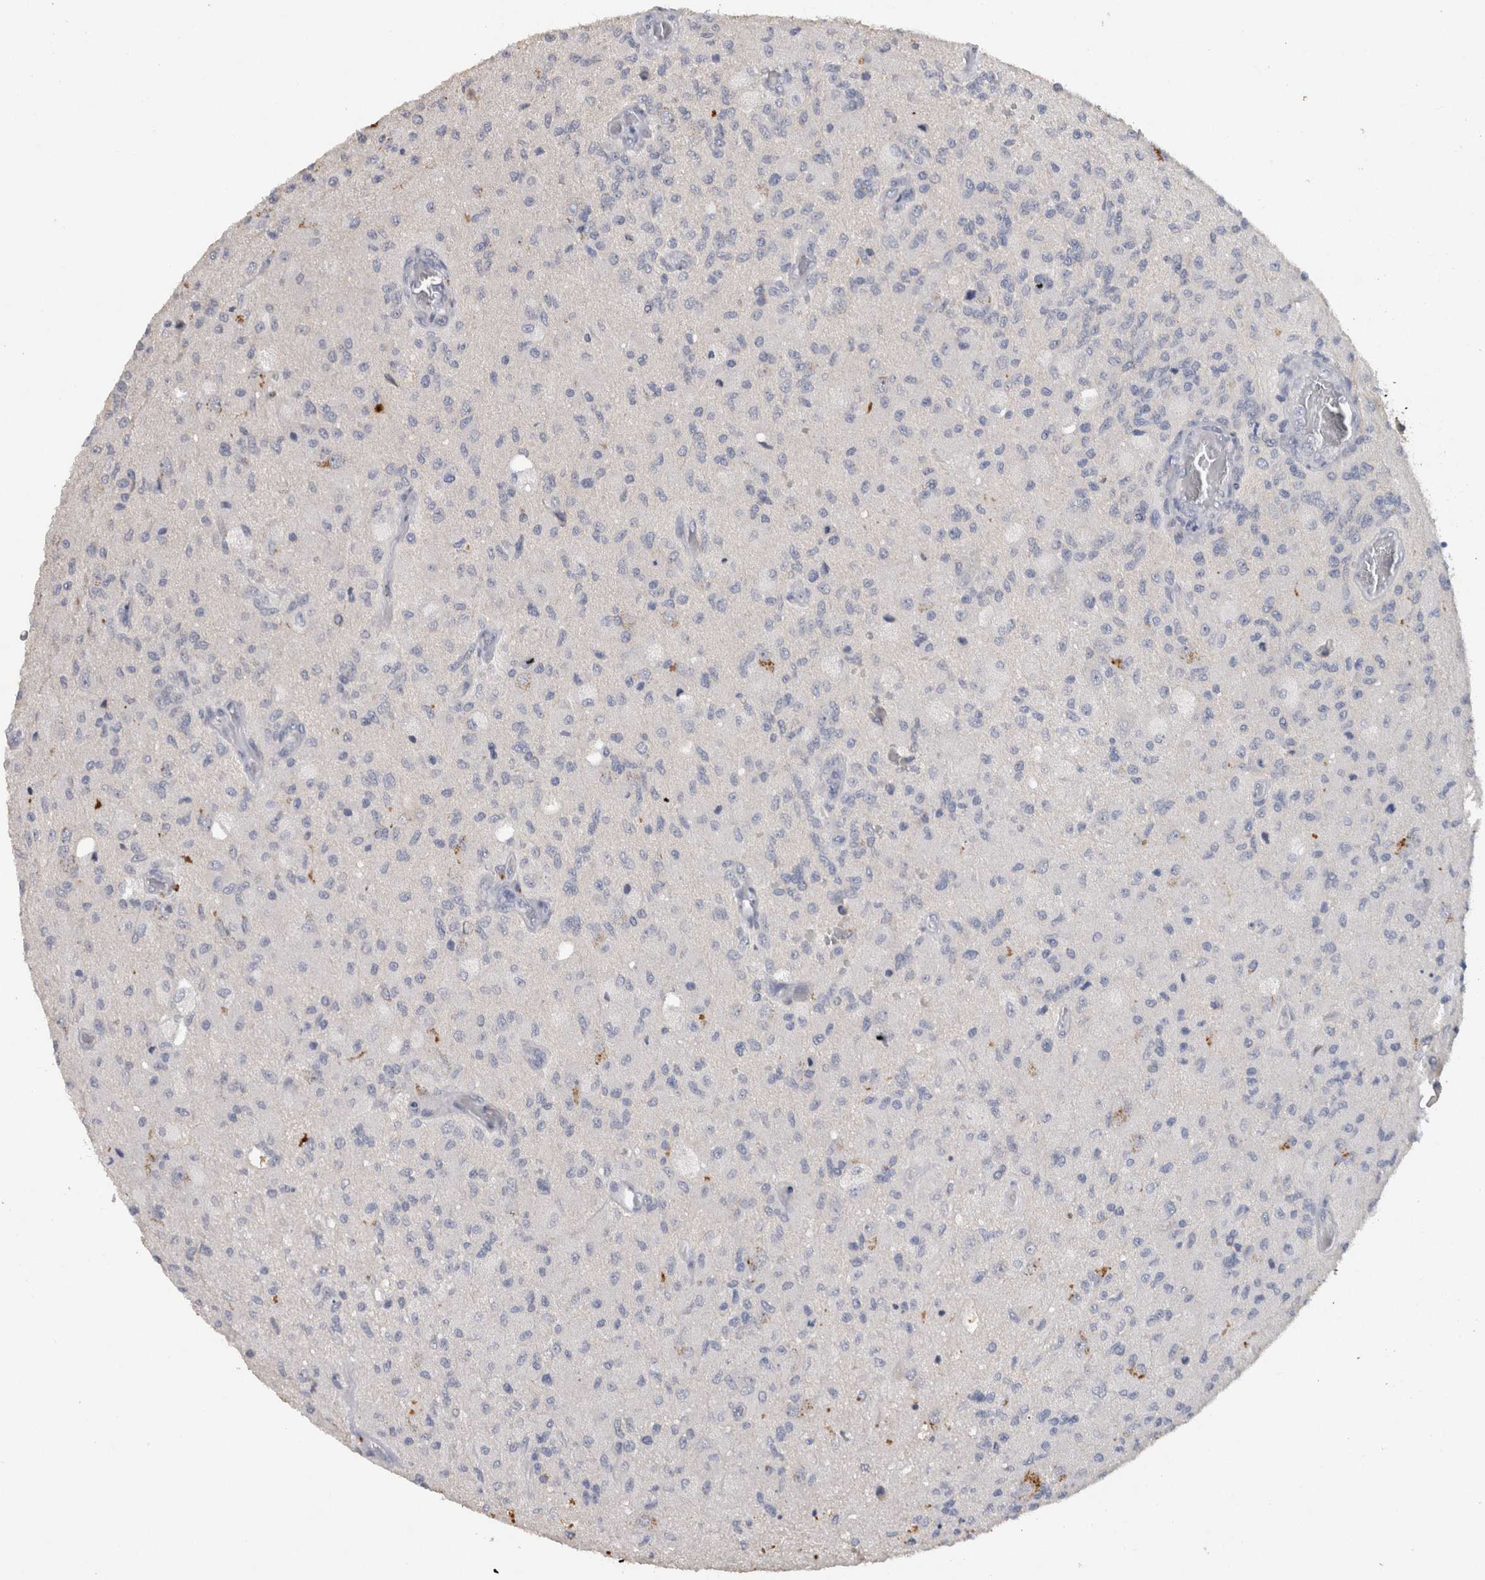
{"staining": {"intensity": "negative", "quantity": "none", "location": "none"}, "tissue": "glioma", "cell_type": "Tumor cells", "image_type": "cancer", "snomed": [{"axis": "morphology", "description": "Normal tissue, NOS"}, {"axis": "morphology", "description": "Glioma, malignant, High grade"}, {"axis": "topography", "description": "Cerebral cortex"}], "caption": "This is an IHC photomicrograph of human glioma. There is no staining in tumor cells.", "gene": "HEXD", "patient": {"sex": "male", "age": 77}}